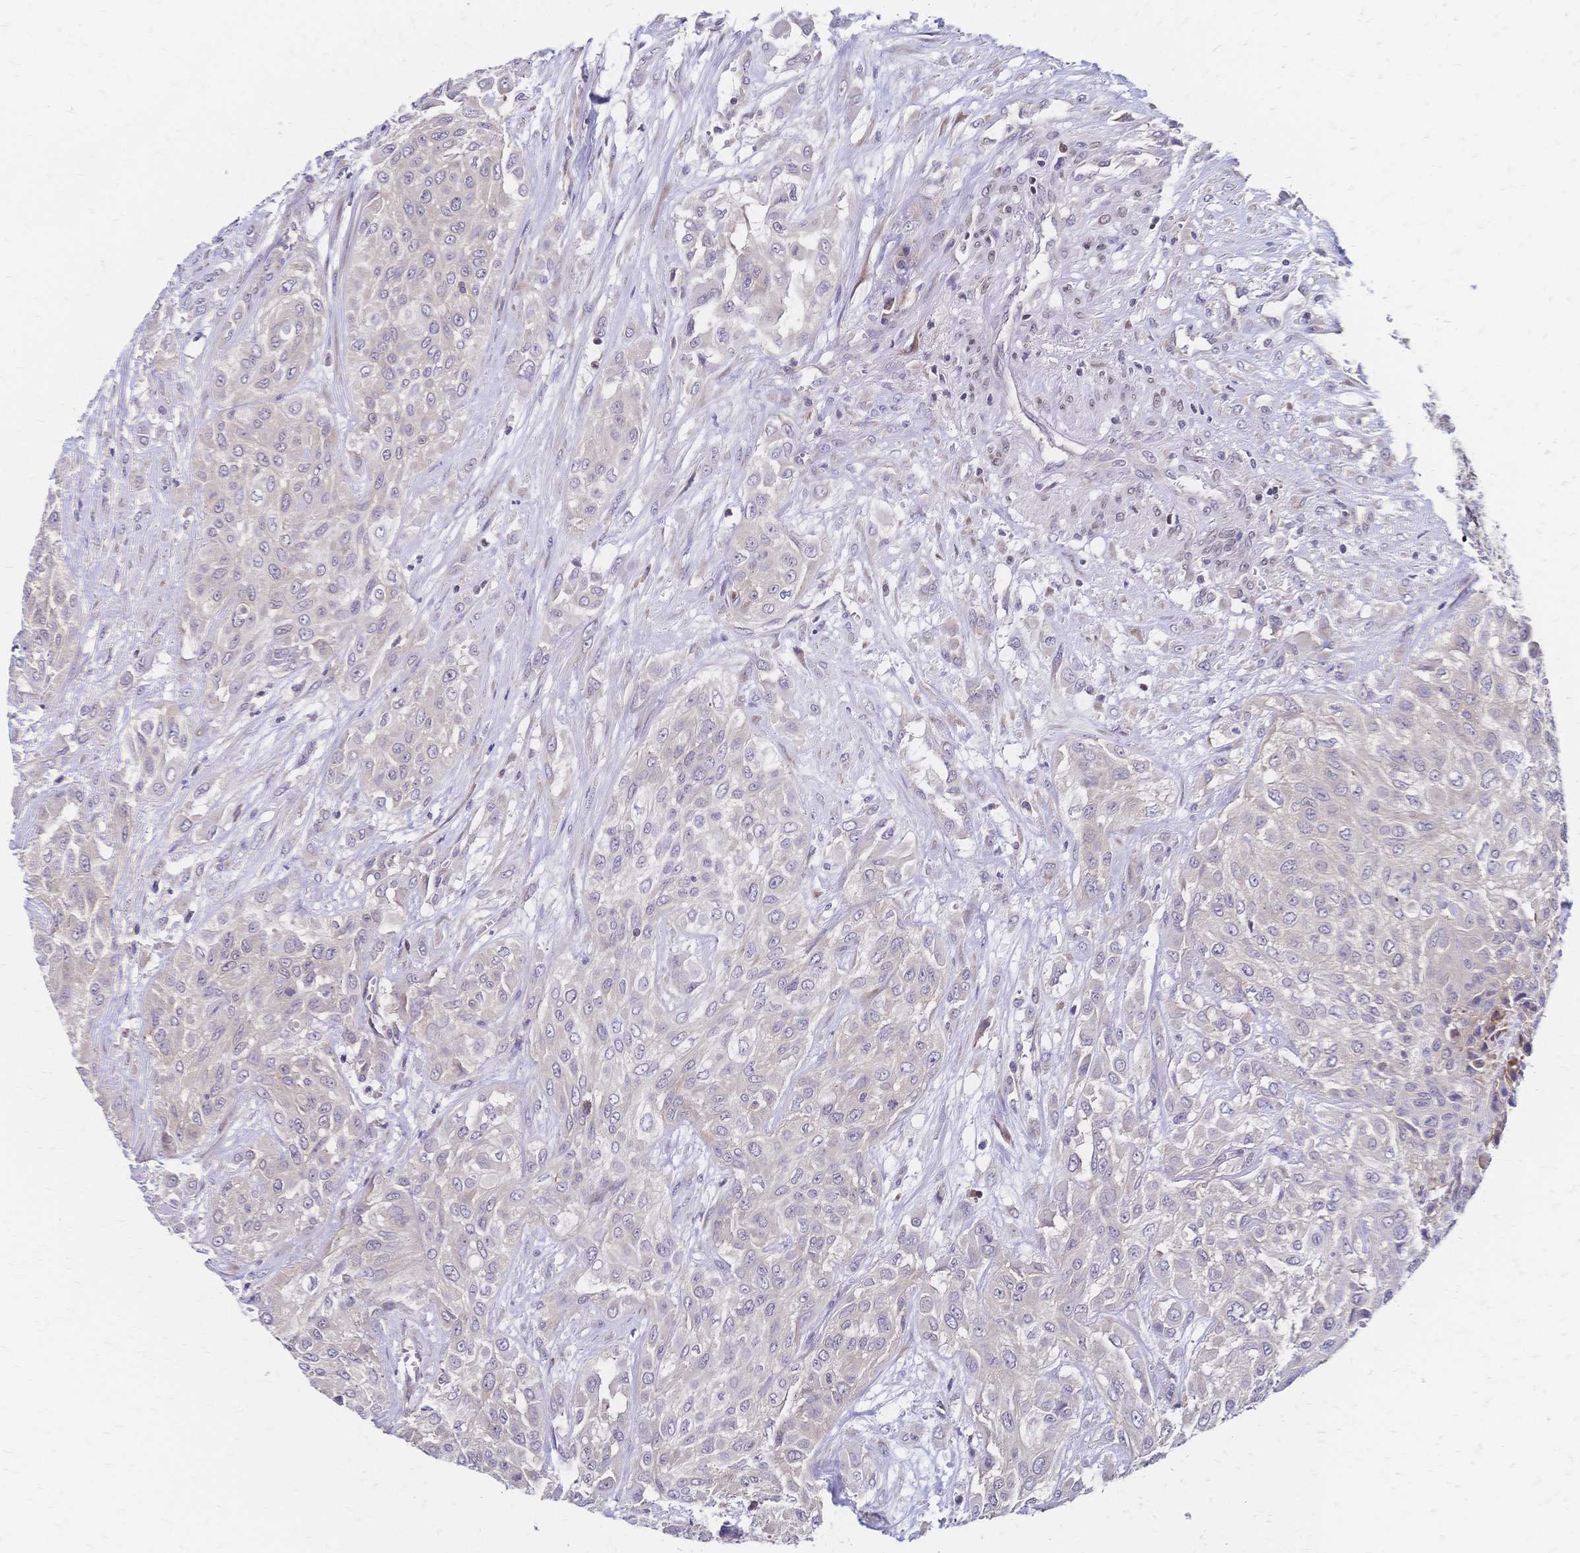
{"staining": {"intensity": "negative", "quantity": "none", "location": "none"}, "tissue": "urothelial cancer", "cell_type": "Tumor cells", "image_type": "cancer", "snomed": [{"axis": "morphology", "description": "Urothelial carcinoma, High grade"}, {"axis": "topography", "description": "Urinary bladder"}], "caption": "IHC micrograph of neoplastic tissue: high-grade urothelial carcinoma stained with DAB (3,3'-diaminobenzidine) exhibits no significant protein positivity in tumor cells.", "gene": "CBX7", "patient": {"sex": "male", "age": 57}}